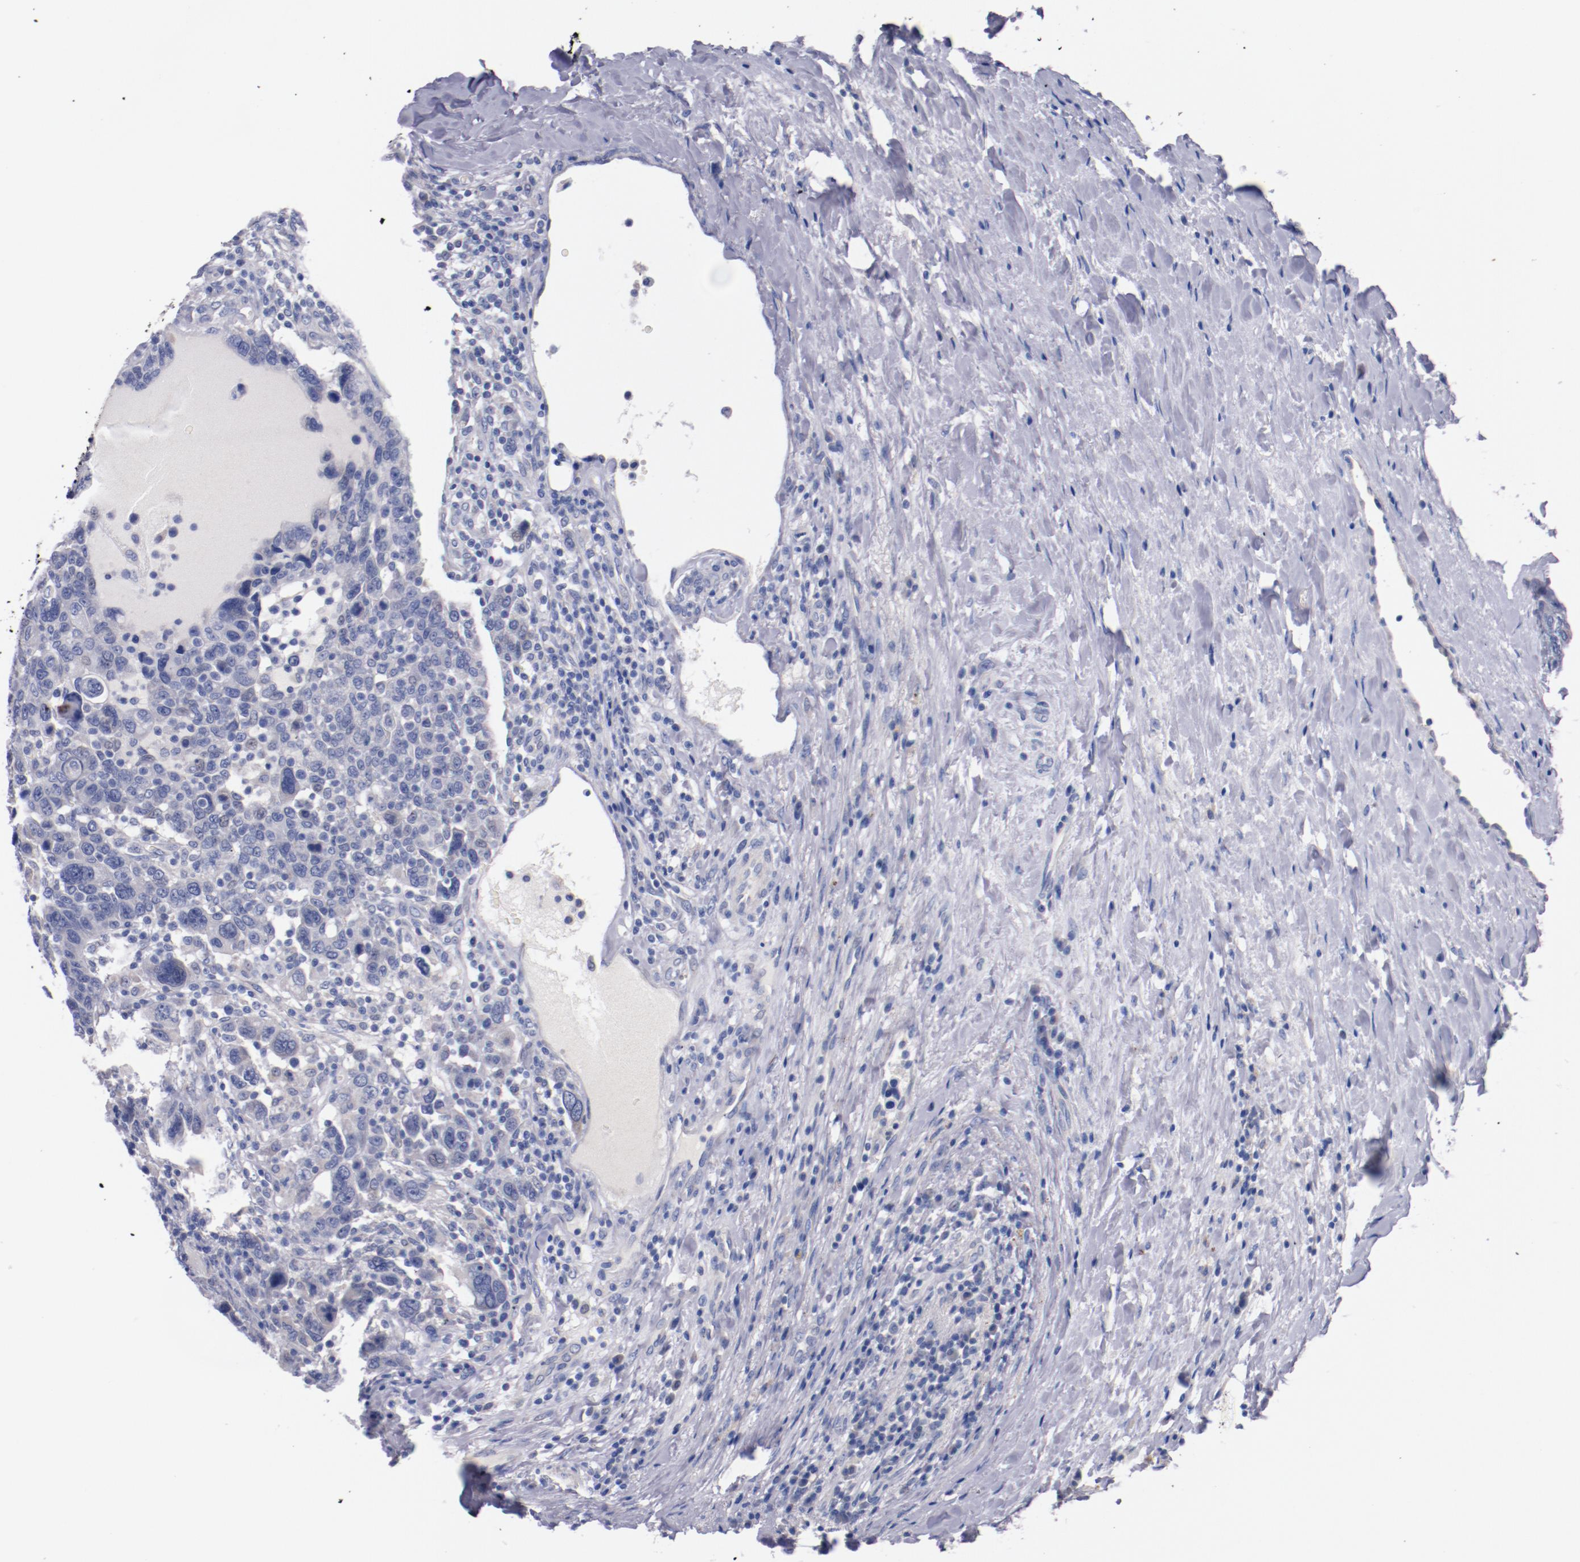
{"staining": {"intensity": "negative", "quantity": "none", "location": "none"}, "tissue": "breast cancer", "cell_type": "Tumor cells", "image_type": "cancer", "snomed": [{"axis": "morphology", "description": "Duct carcinoma"}, {"axis": "topography", "description": "Breast"}], "caption": "Breast cancer stained for a protein using IHC shows no positivity tumor cells.", "gene": "CNTNAP2", "patient": {"sex": "female", "age": 37}}